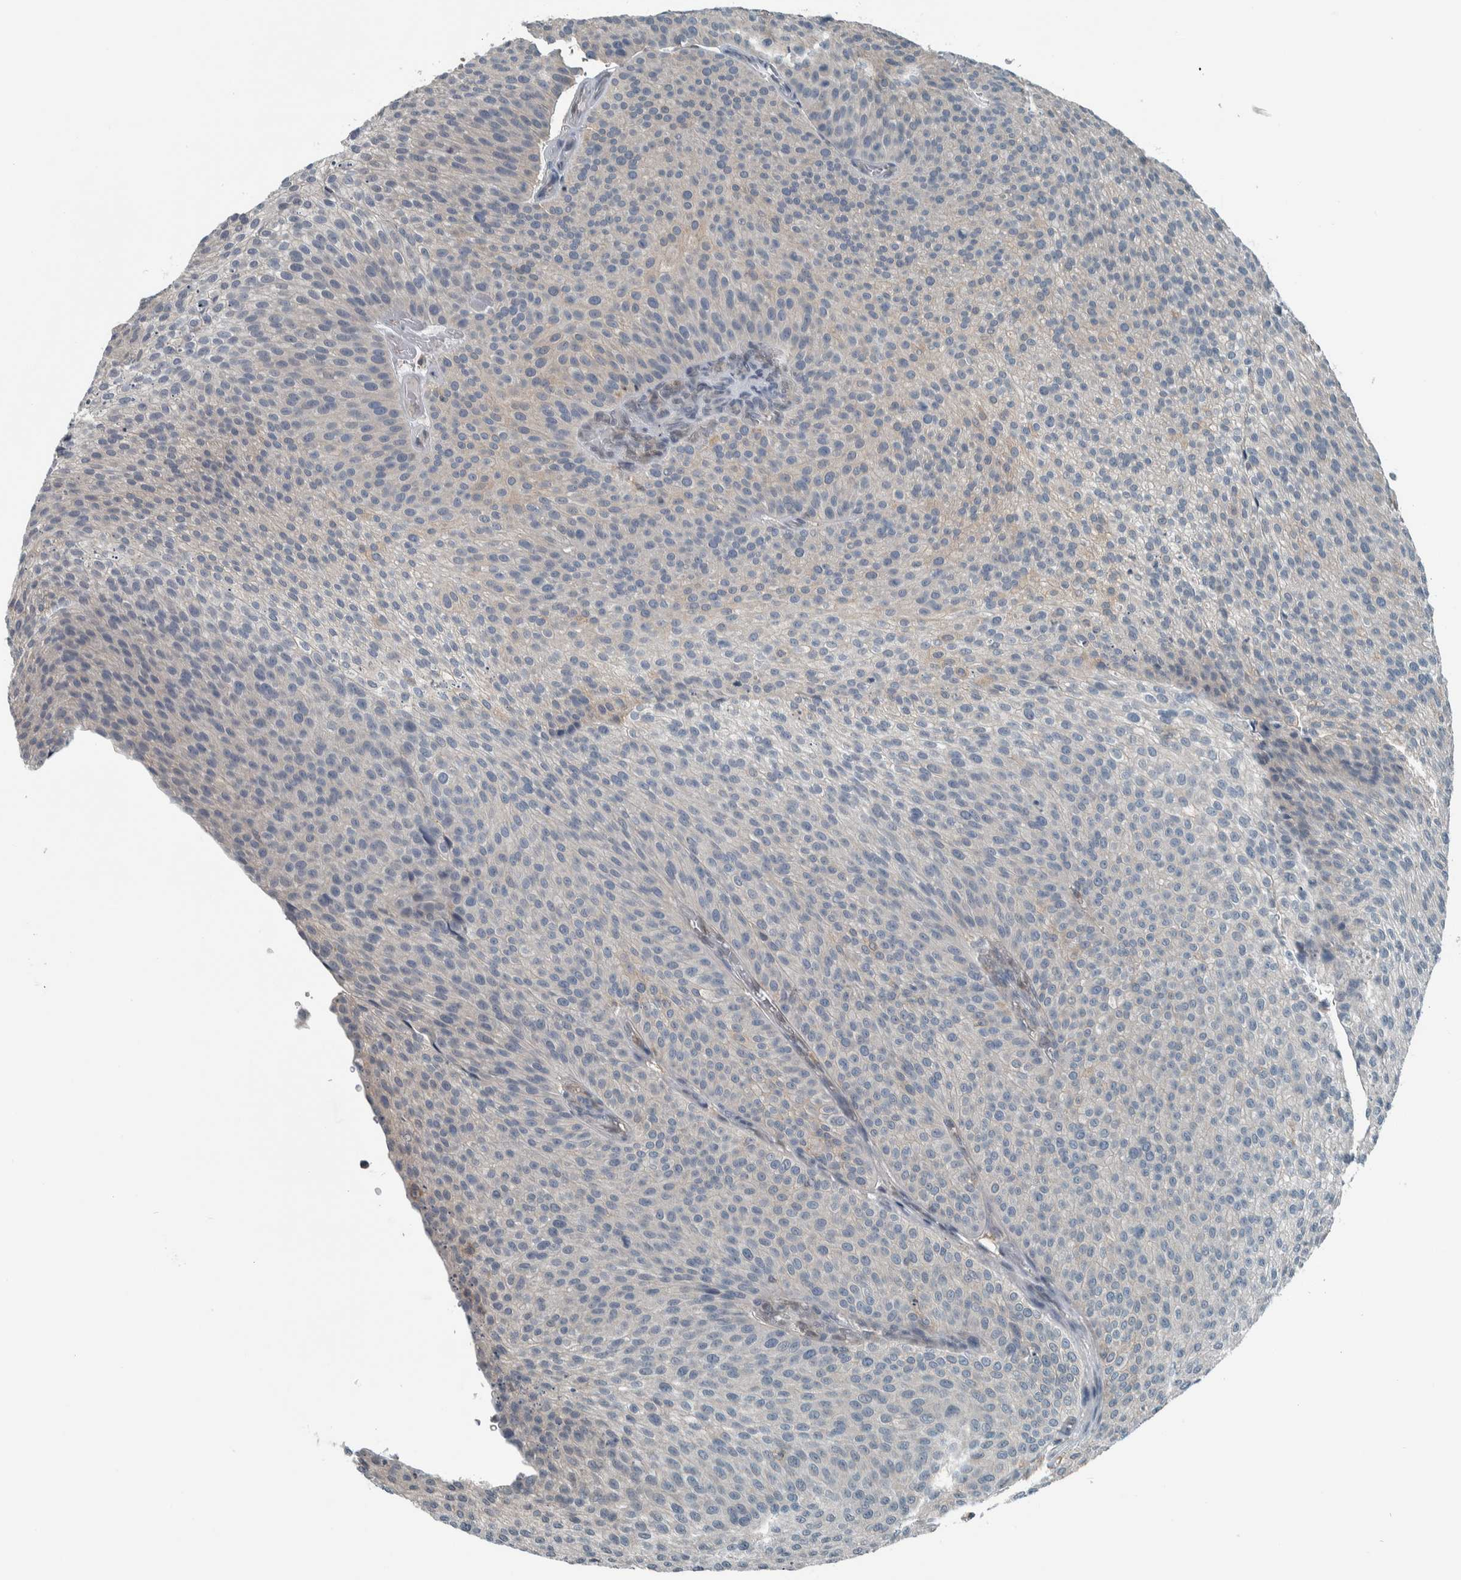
{"staining": {"intensity": "negative", "quantity": "none", "location": "none"}, "tissue": "urothelial cancer", "cell_type": "Tumor cells", "image_type": "cancer", "snomed": [{"axis": "morphology", "description": "Urothelial carcinoma, Low grade"}, {"axis": "topography", "description": "Smooth muscle"}, {"axis": "topography", "description": "Urinary bladder"}], "caption": "There is no significant positivity in tumor cells of low-grade urothelial carcinoma.", "gene": "ALAD", "patient": {"sex": "male", "age": 60}}